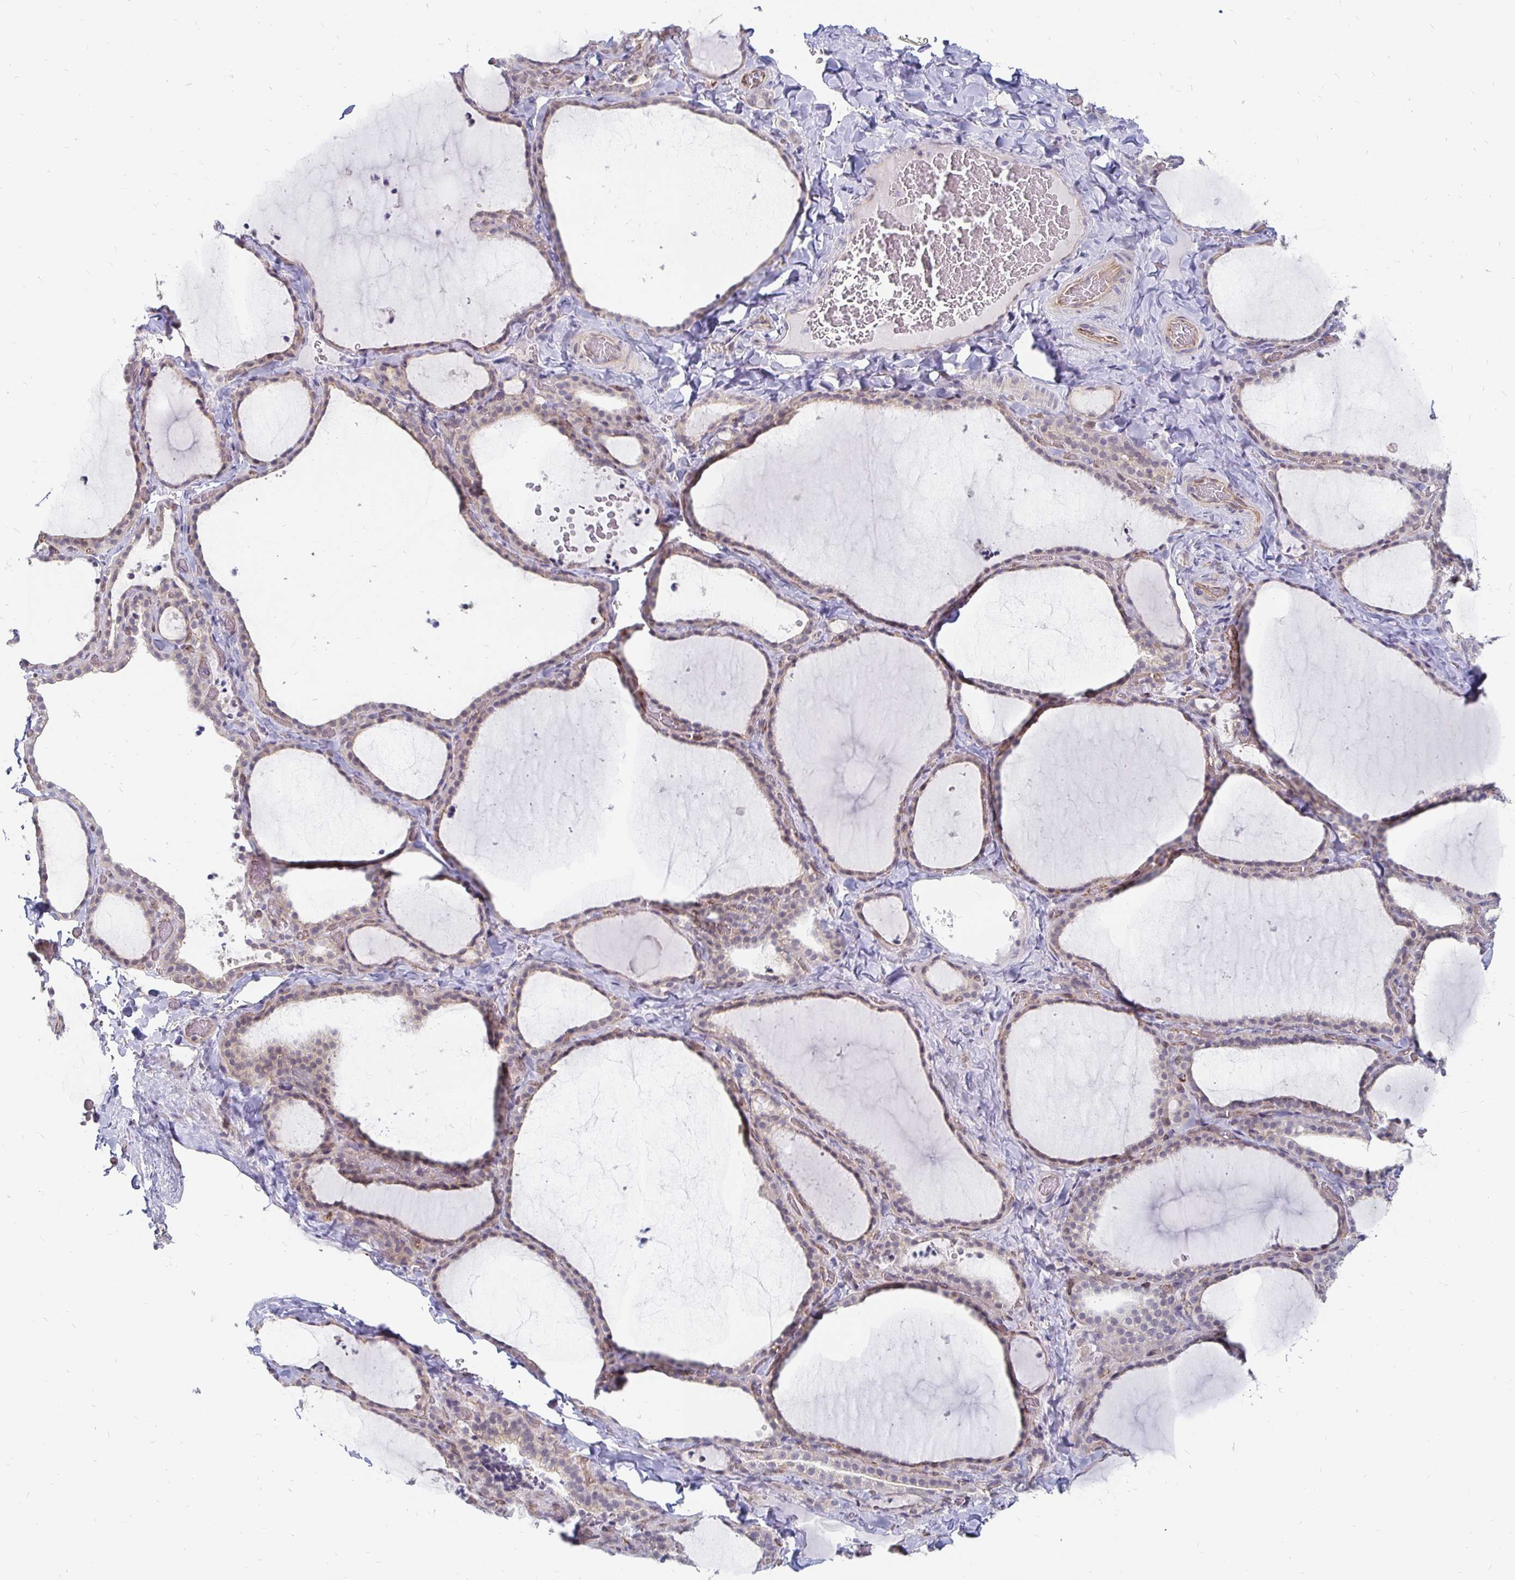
{"staining": {"intensity": "weak", "quantity": "25%-75%", "location": "cytoplasmic/membranous"}, "tissue": "thyroid gland", "cell_type": "Glandular cells", "image_type": "normal", "snomed": [{"axis": "morphology", "description": "Normal tissue, NOS"}, {"axis": "topography", "description": "Thyroid gland"}], "caption": "High-power microscopy captured an IHC micrograph of unremarkable thyroid gland, revealing weak cytoplasmic/membranous staining in approximately 25%-75% of glandular cells. The protein is shown in brown color, while the nuclei are stained blue.", "gene": "CCDC85A", "patient": {"sex": "female", "age": 22}}